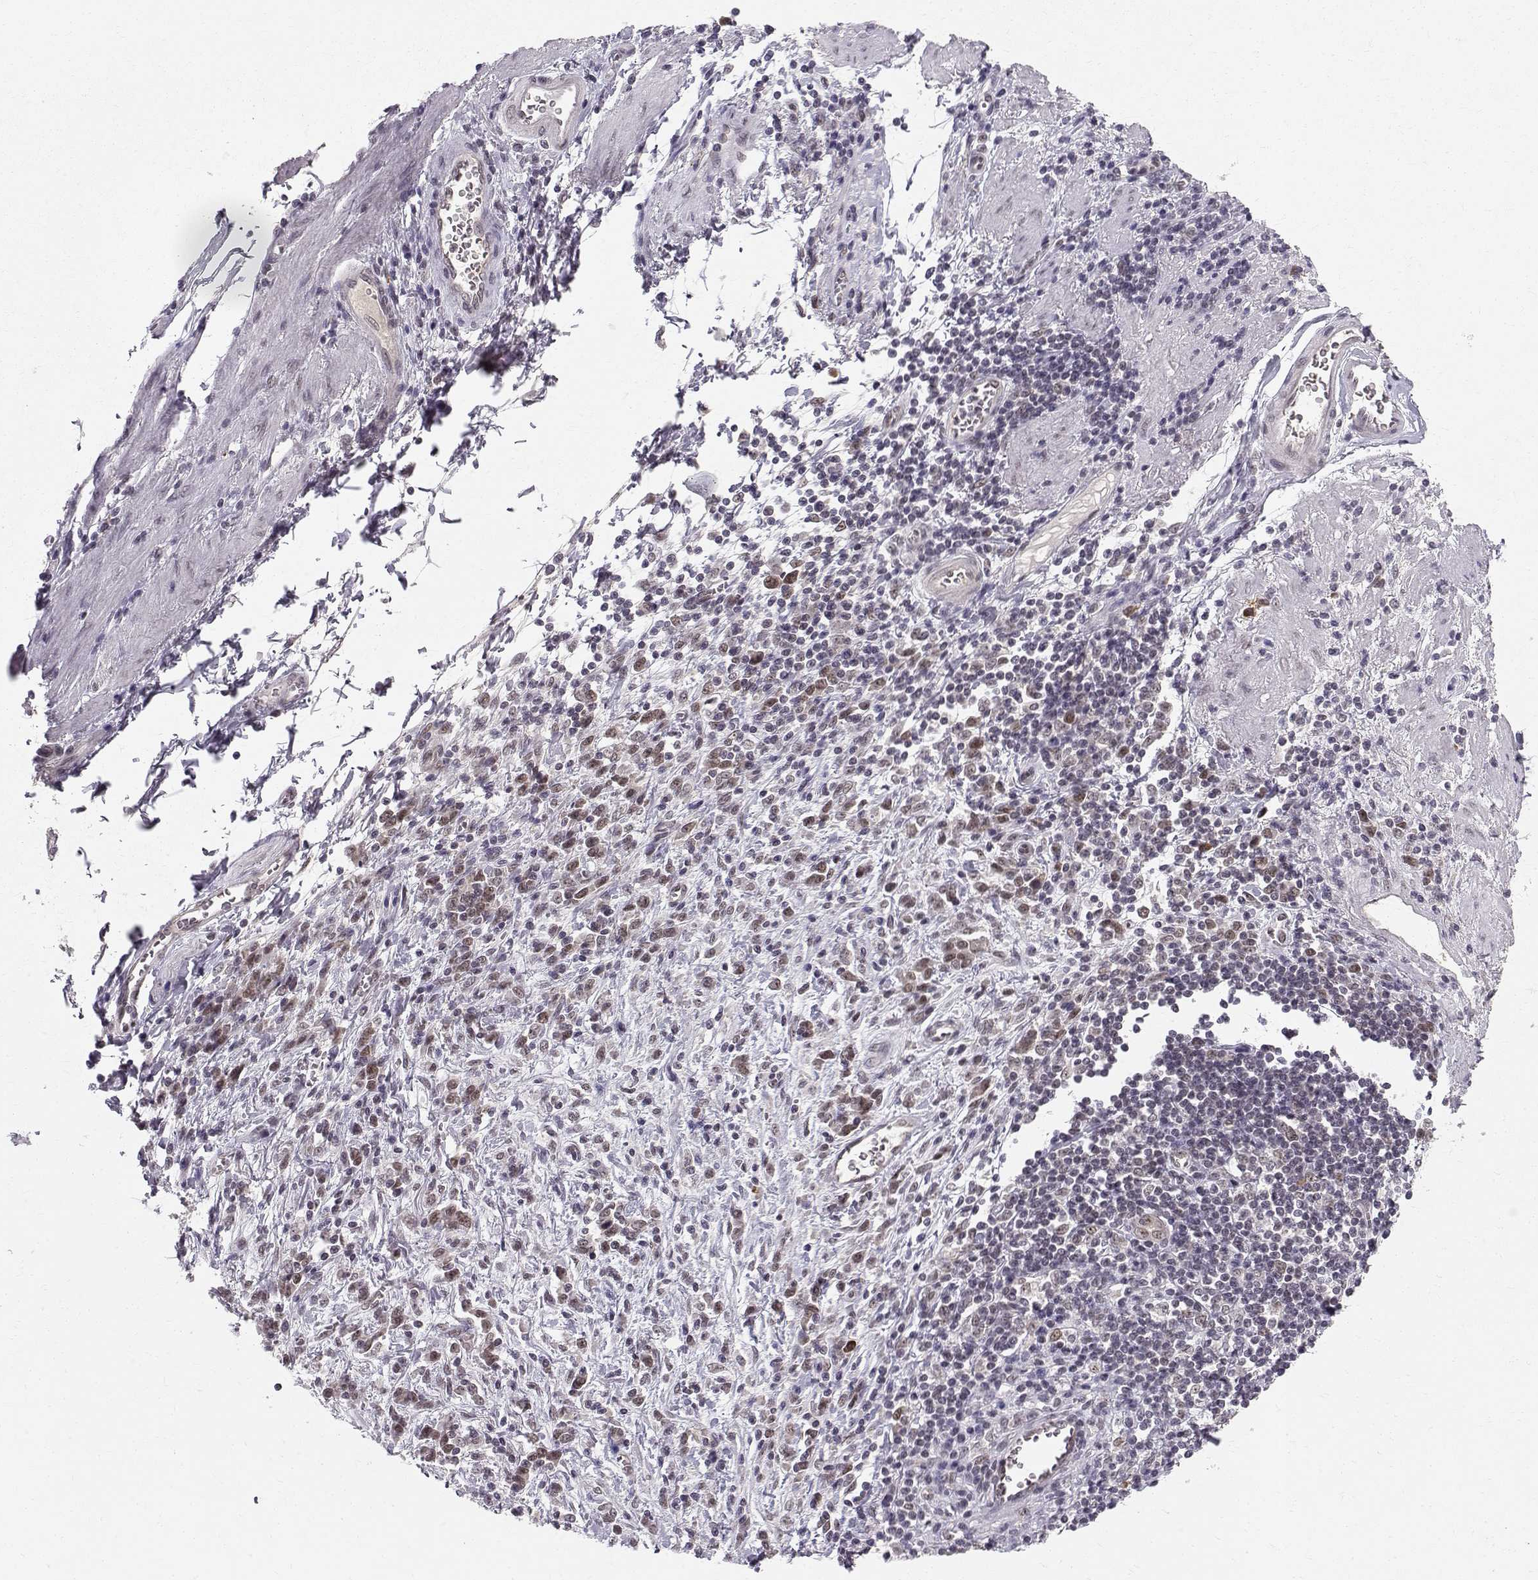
{"staining": {"intensity": "moderate", "quantity": ">75%", "location": "nuclear"}, "tissue": "stomach cancer", "cell_type": "Tumor cells", "image_type": "cancer", "snomed": [{"axis": "morphology", "description": "Adenocarcinoma, NOS"}, {"axis": "topography", "description": "Stomach"}], "caption": "Protein positivity by IHC shows moderate nuclear positivity in approximately >75% of tumor cells in stomach cancer (adenocarcinoma).", "gene": "RPP38", "patient": {"sex": "female", "age": 57}}